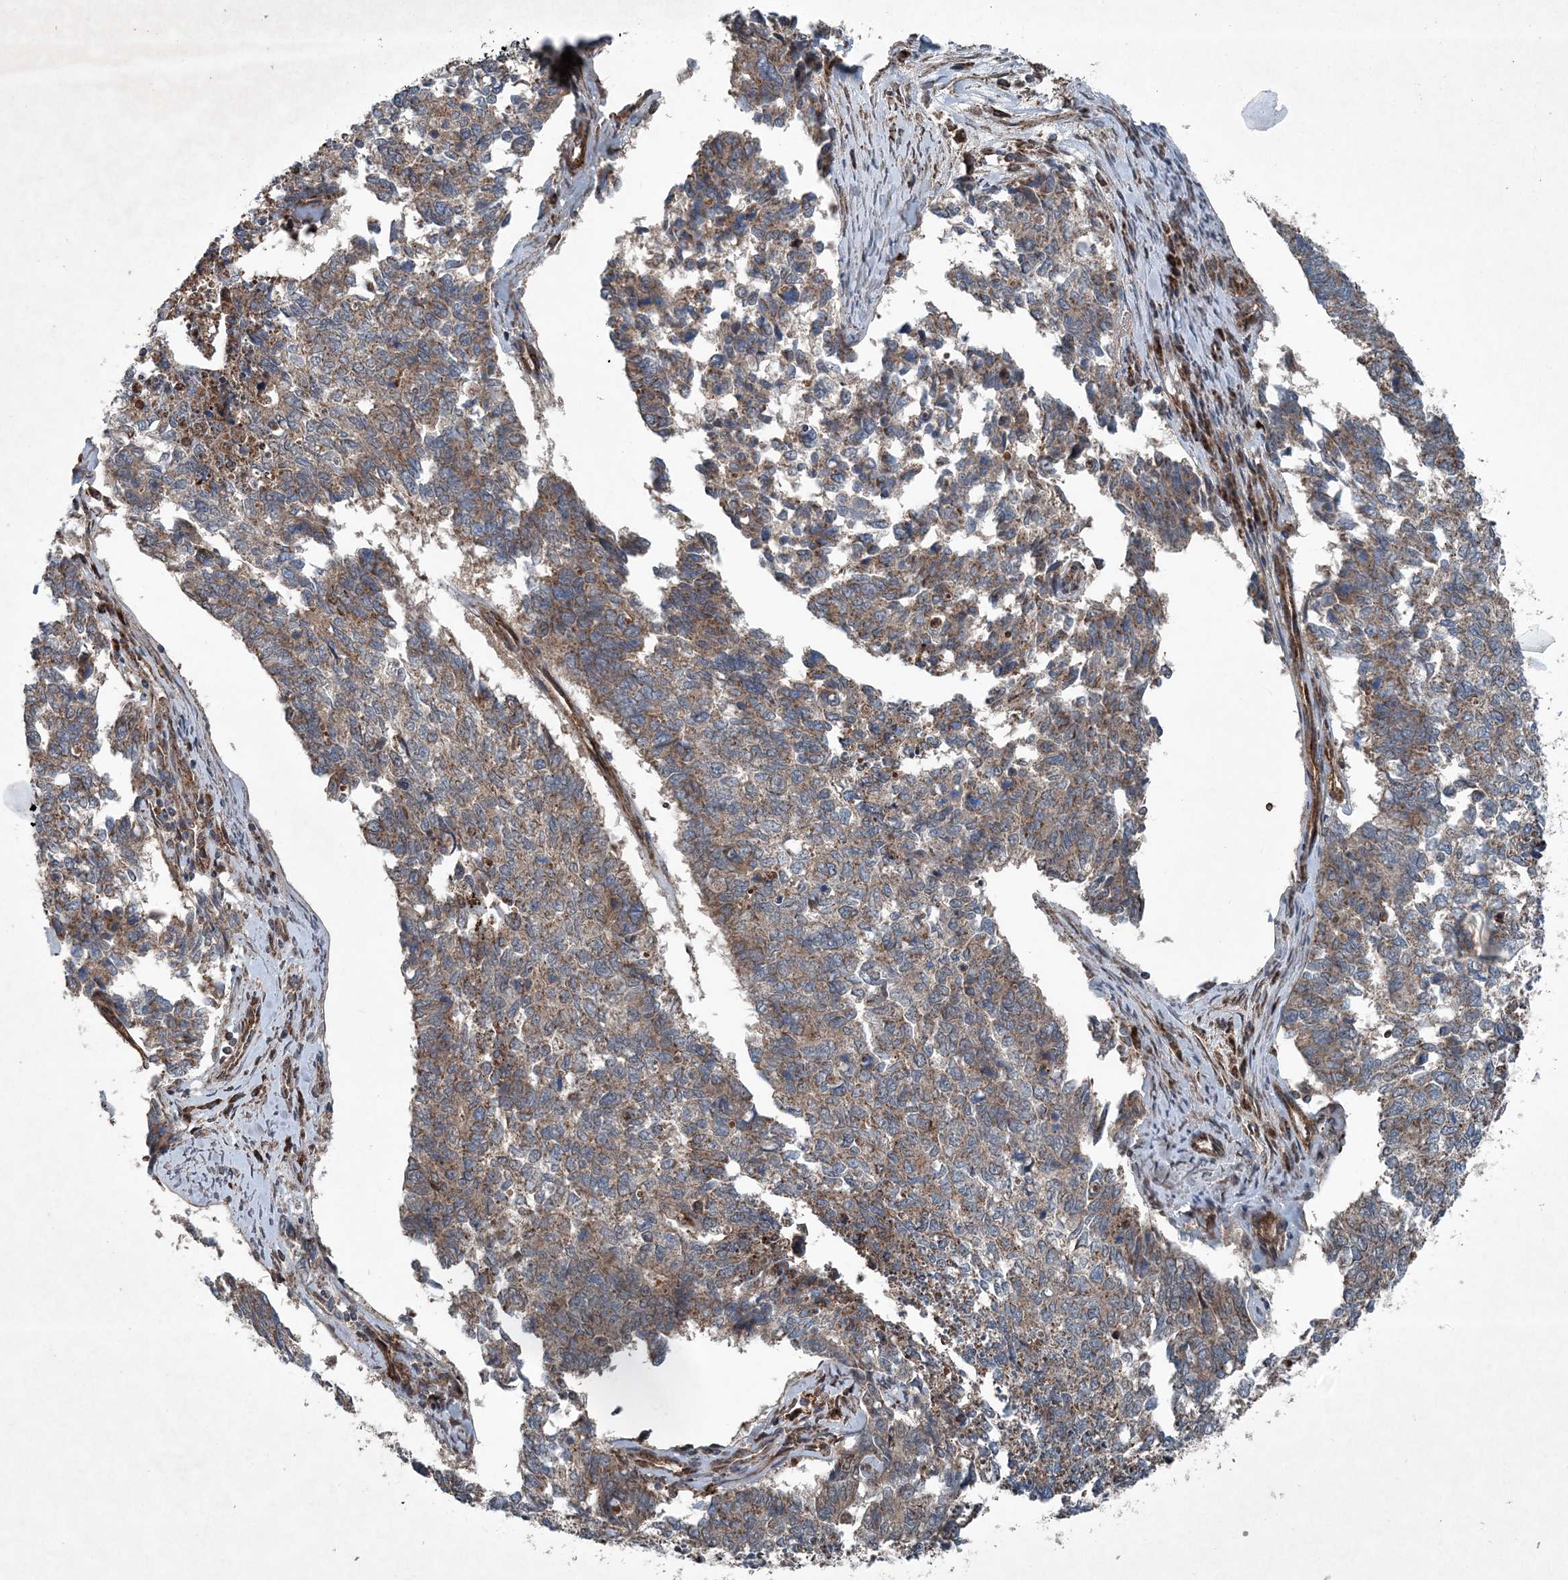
{"staining": {"intensity": "weak", "quantity": ">75%", "location": "cytoplasmic/membranous"}, "tissue": "cervical cancer", "cell_type": "Tumor cells", "image_type": "cancer", "snomed": [{"axis": "morphology", "description": "Squamous cell carcinoma, NOS"}, {"axis": "topography", "description": "Cervix"}], "caption": "The photomicrograph reveals staining of squamous cell carcinoma (cervical), revealing weak cytoplasmic/membranous protein positivity (brown color) within tumor cells.", "gene": "NDUFA2", "patient": {"sex": "female", "age": 63}}